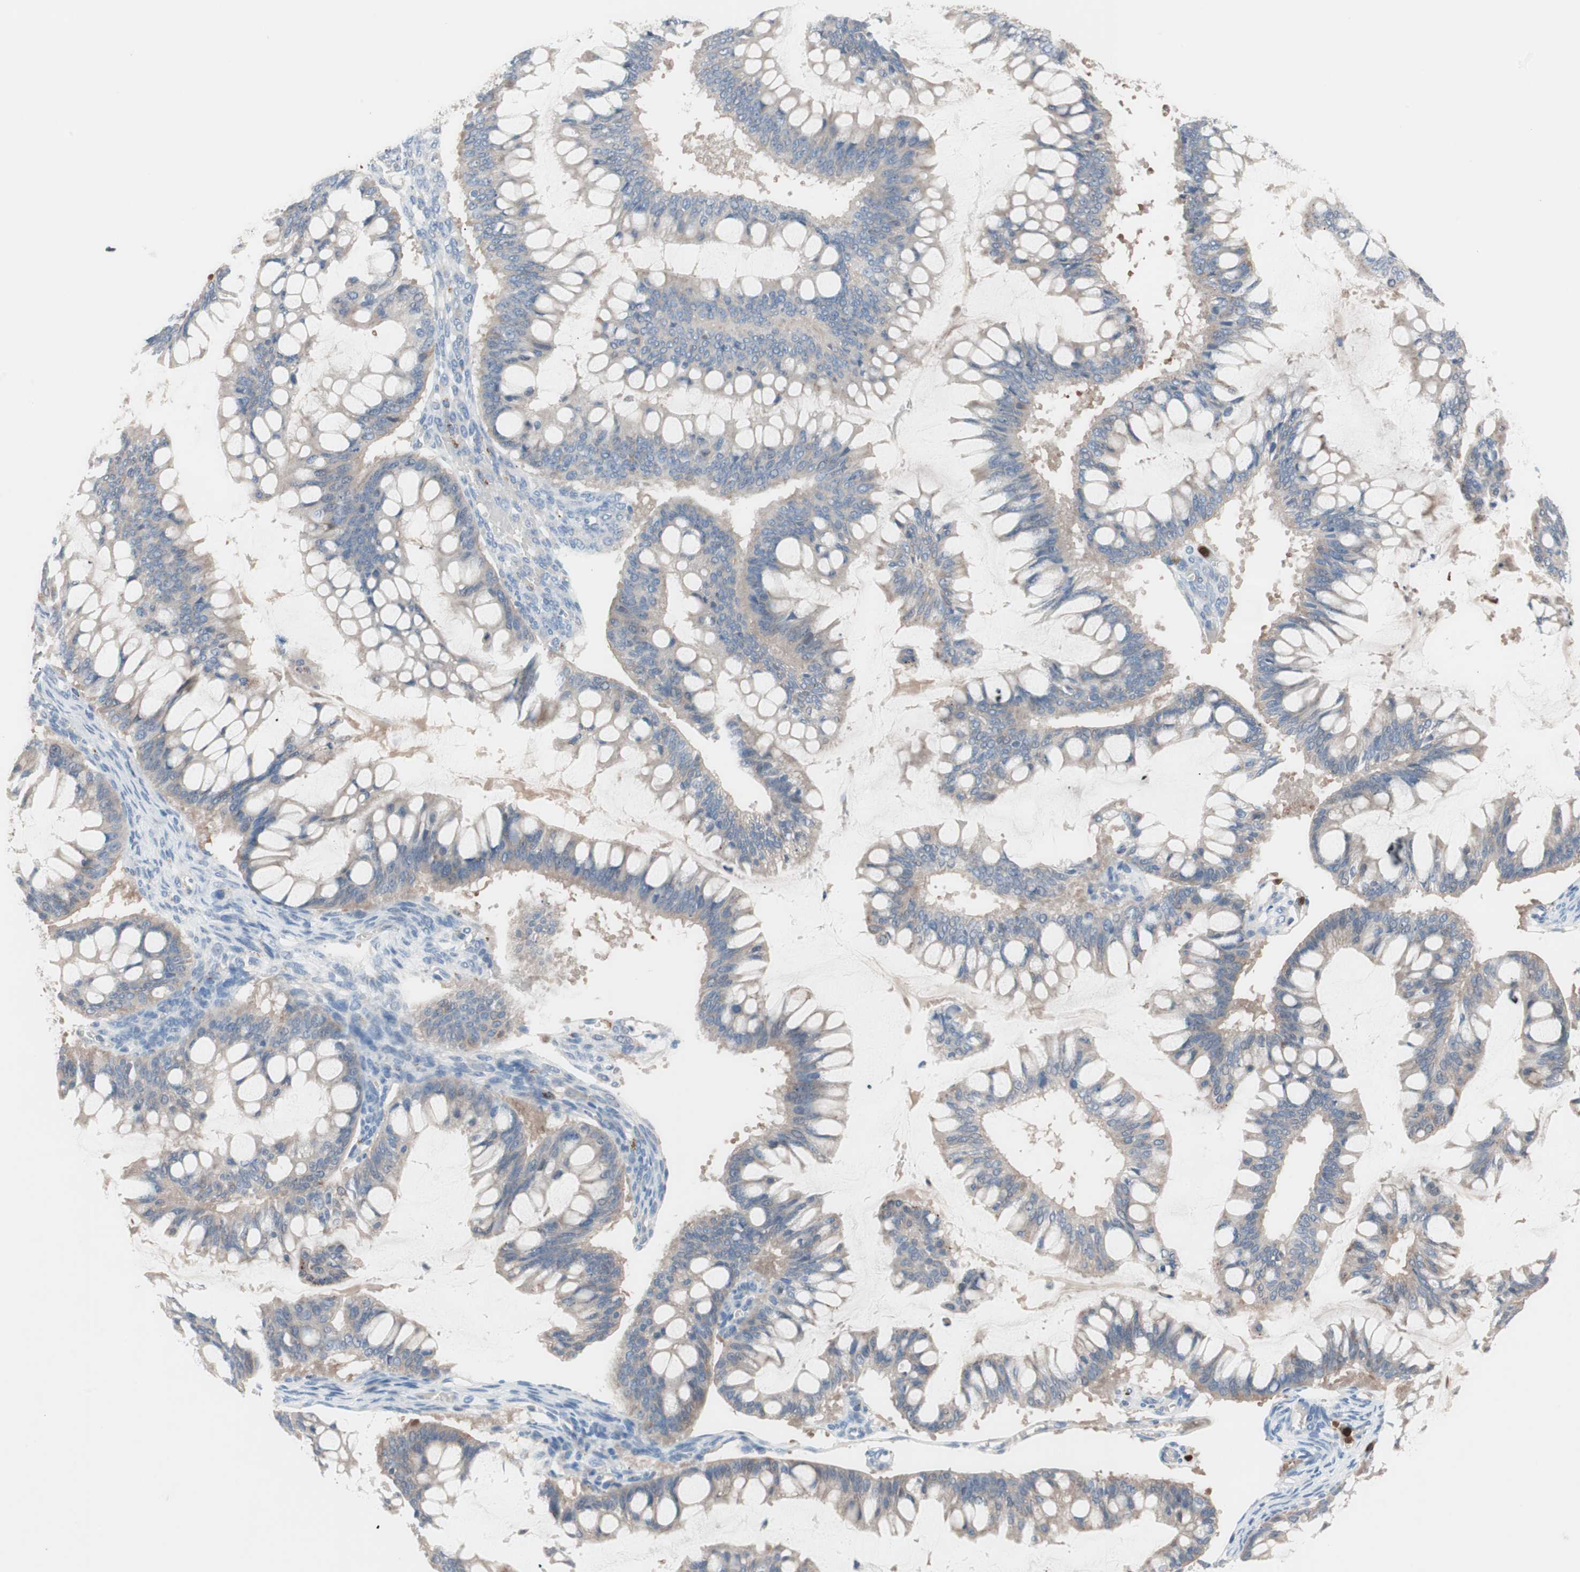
{"staining": {"intensity": "weak", "quantity": "25%-75%", "location": "cytoplasmic/membranous"}, "tissue": "ovarian cancer", "cell_type": "Tumor cells", "image_type": "cancer", "snomed": [{"axis": "morphology", "description": "Cystadenocarcinoma, mucinous, NOS"}, {"axis": "topography", "description": "Ovary"}], "caption": "Tumor cells reveal weak cytoplasmic/membranous positivity in about 25%-75% of cells in ovarian cancer (mucinous cystadenocarcinoma).", "gene": "CLEC4D", "patient": {"sex": "female", "age": 73}}